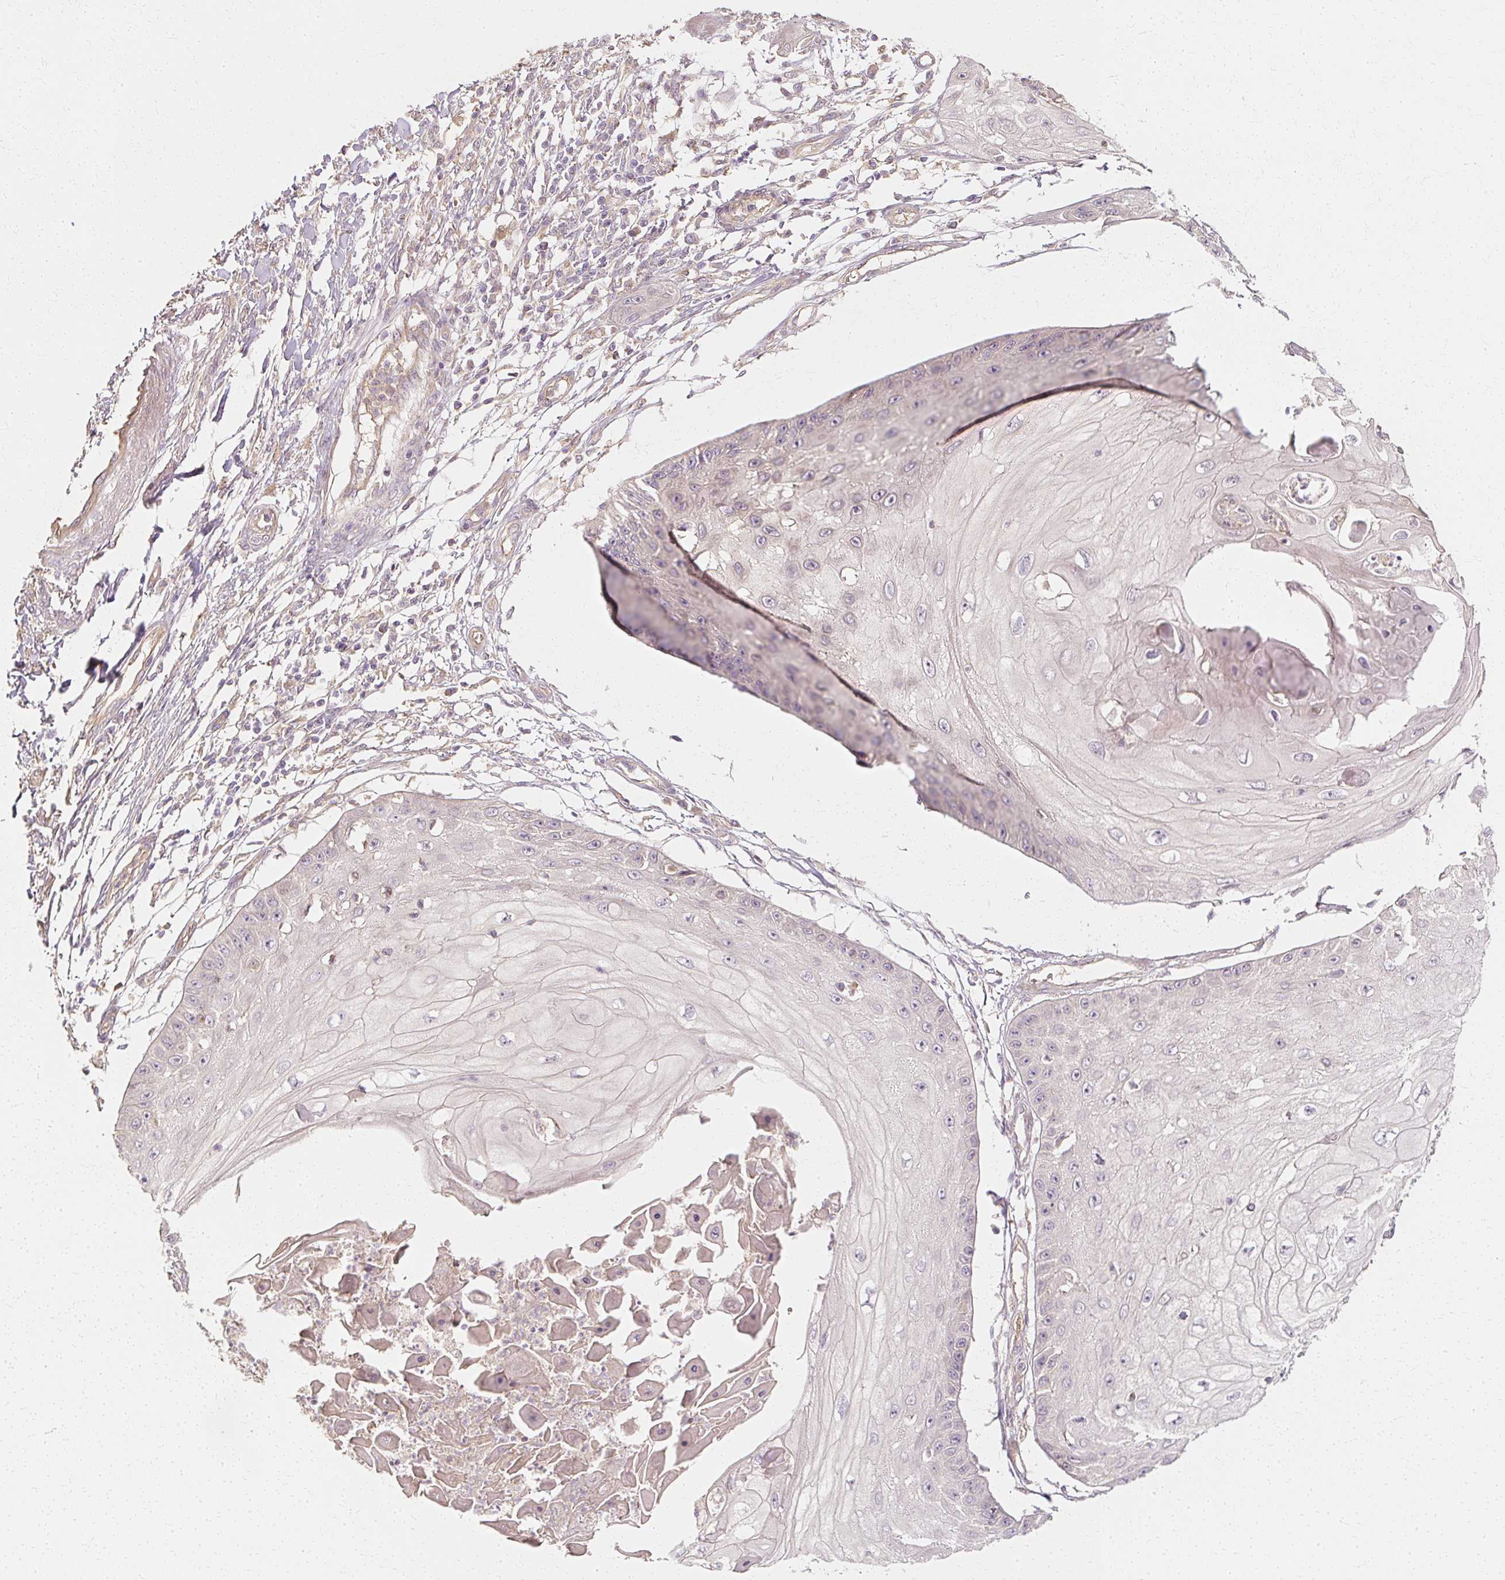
{"staining": {"intensity": "negative", "quantity": "none", "location": "none"}, "tissue": "skin cancer", "cell_type": "Tumor cells", "image_type": "cancer", "snomed": [{"axis": "morphology", "description": "Squamous cell carcinoma, NOS"}, {"axis": "topography", "description": "Skin"}], "caption": "Immunohistochemistry image of human skin cancer (squamous cell carcinoma) stained for a protein (brown), which demonstrates no expression in tumor cells.", "gene": "GNAQ", "patient": {"sex": "male", "age": 70}}